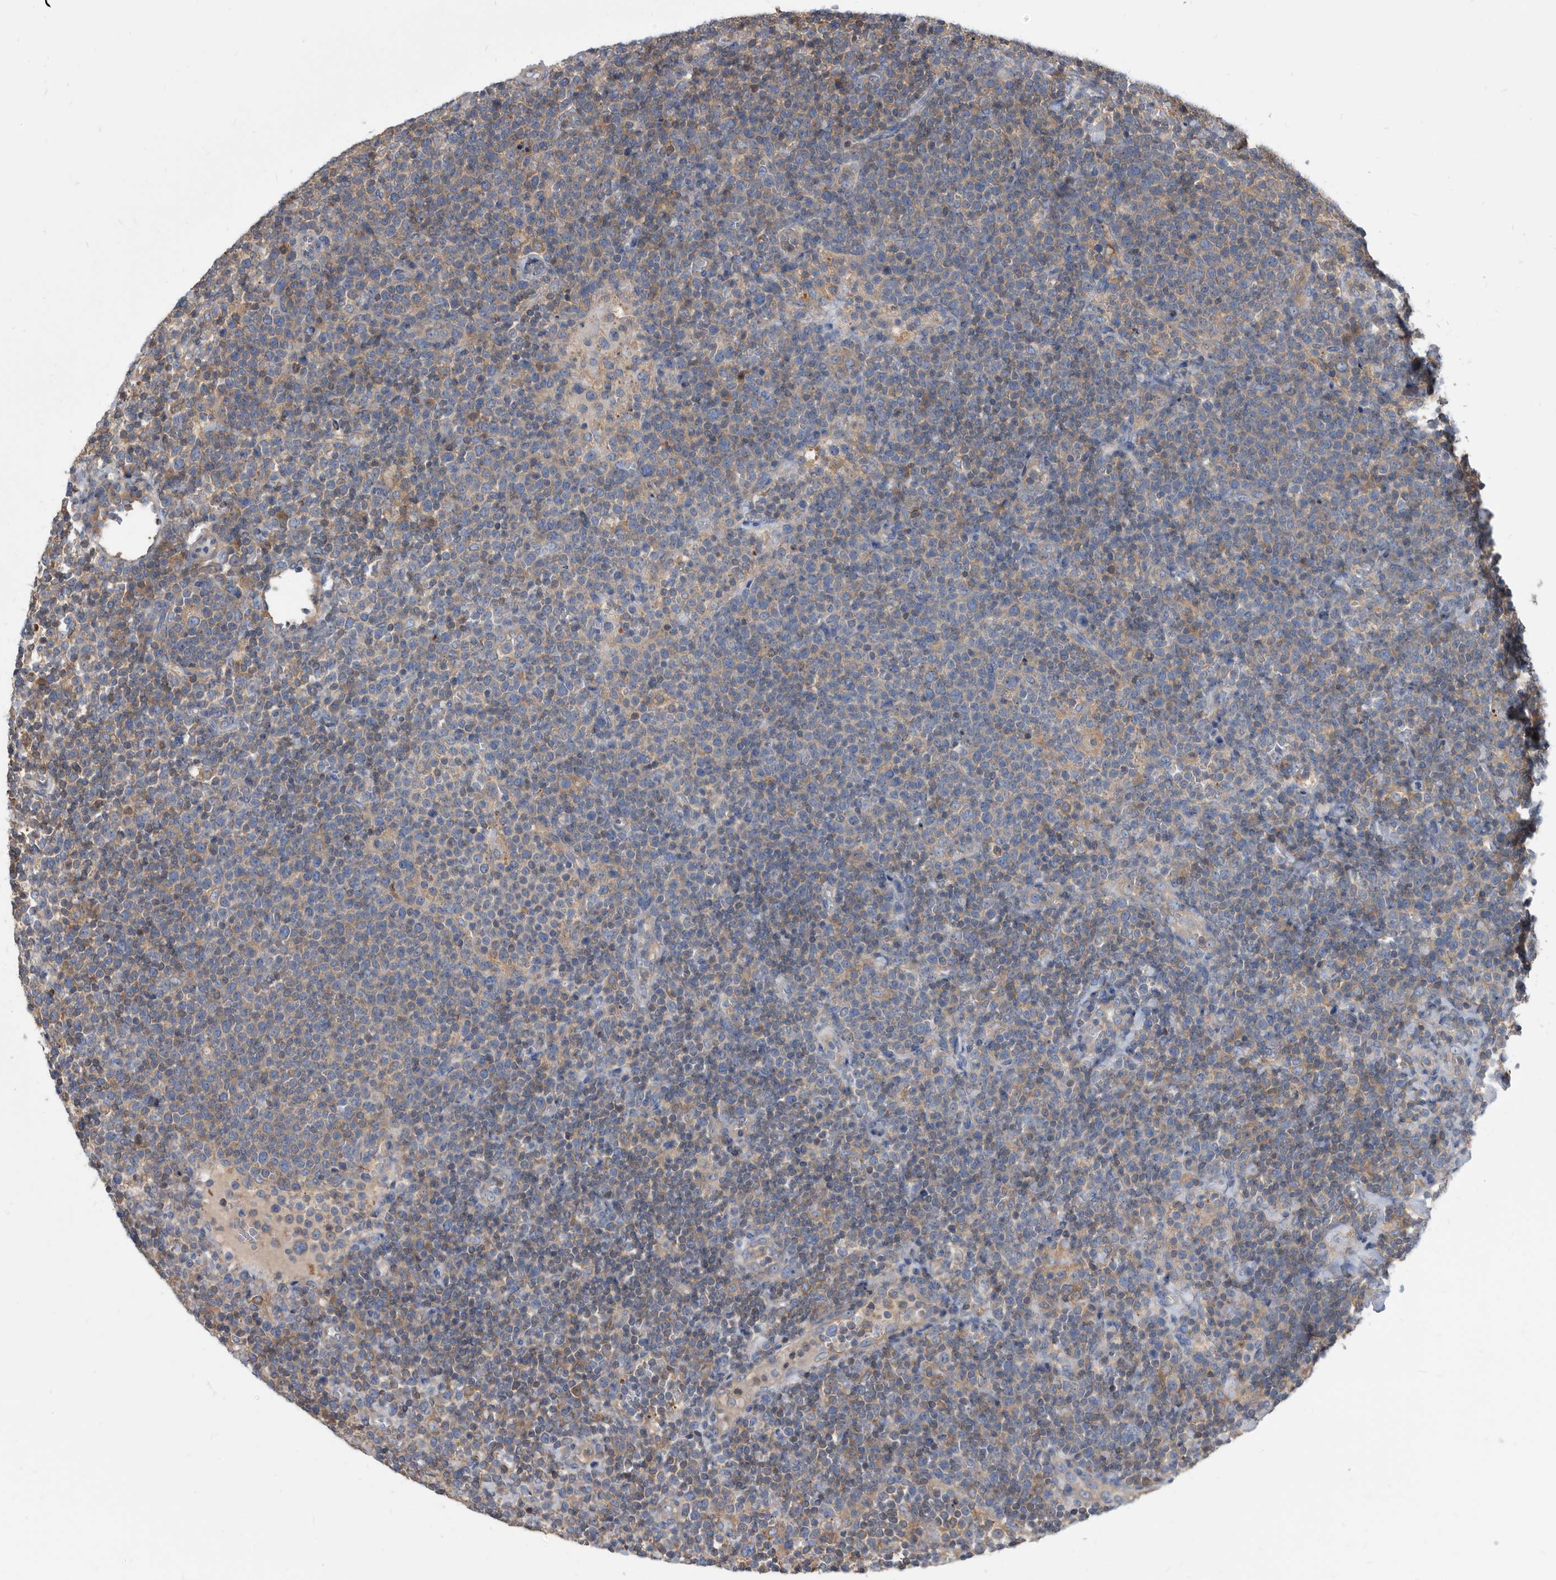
{"staining": {"intensity": "weak", "quantity": "<25%", "location": "cytoplasmic/membranous"}, "tissue": "lymphoma", "cell_type": "Tumor cells", "image_type": "cancer", "snomed": [{"axis": "morphology", "description": "Malignant lymphoma, non-Hodgkin's type, High grade"}, {"axis": "topography", "description": "Lymph node"}], "caption": "A histopathology image of human malignant lymphoma, non-Hodgkin's type (high-grade) is negative for staining in tumor cells.", "gene": "APEH", "patient": {"sex": "male", "age": 61}}